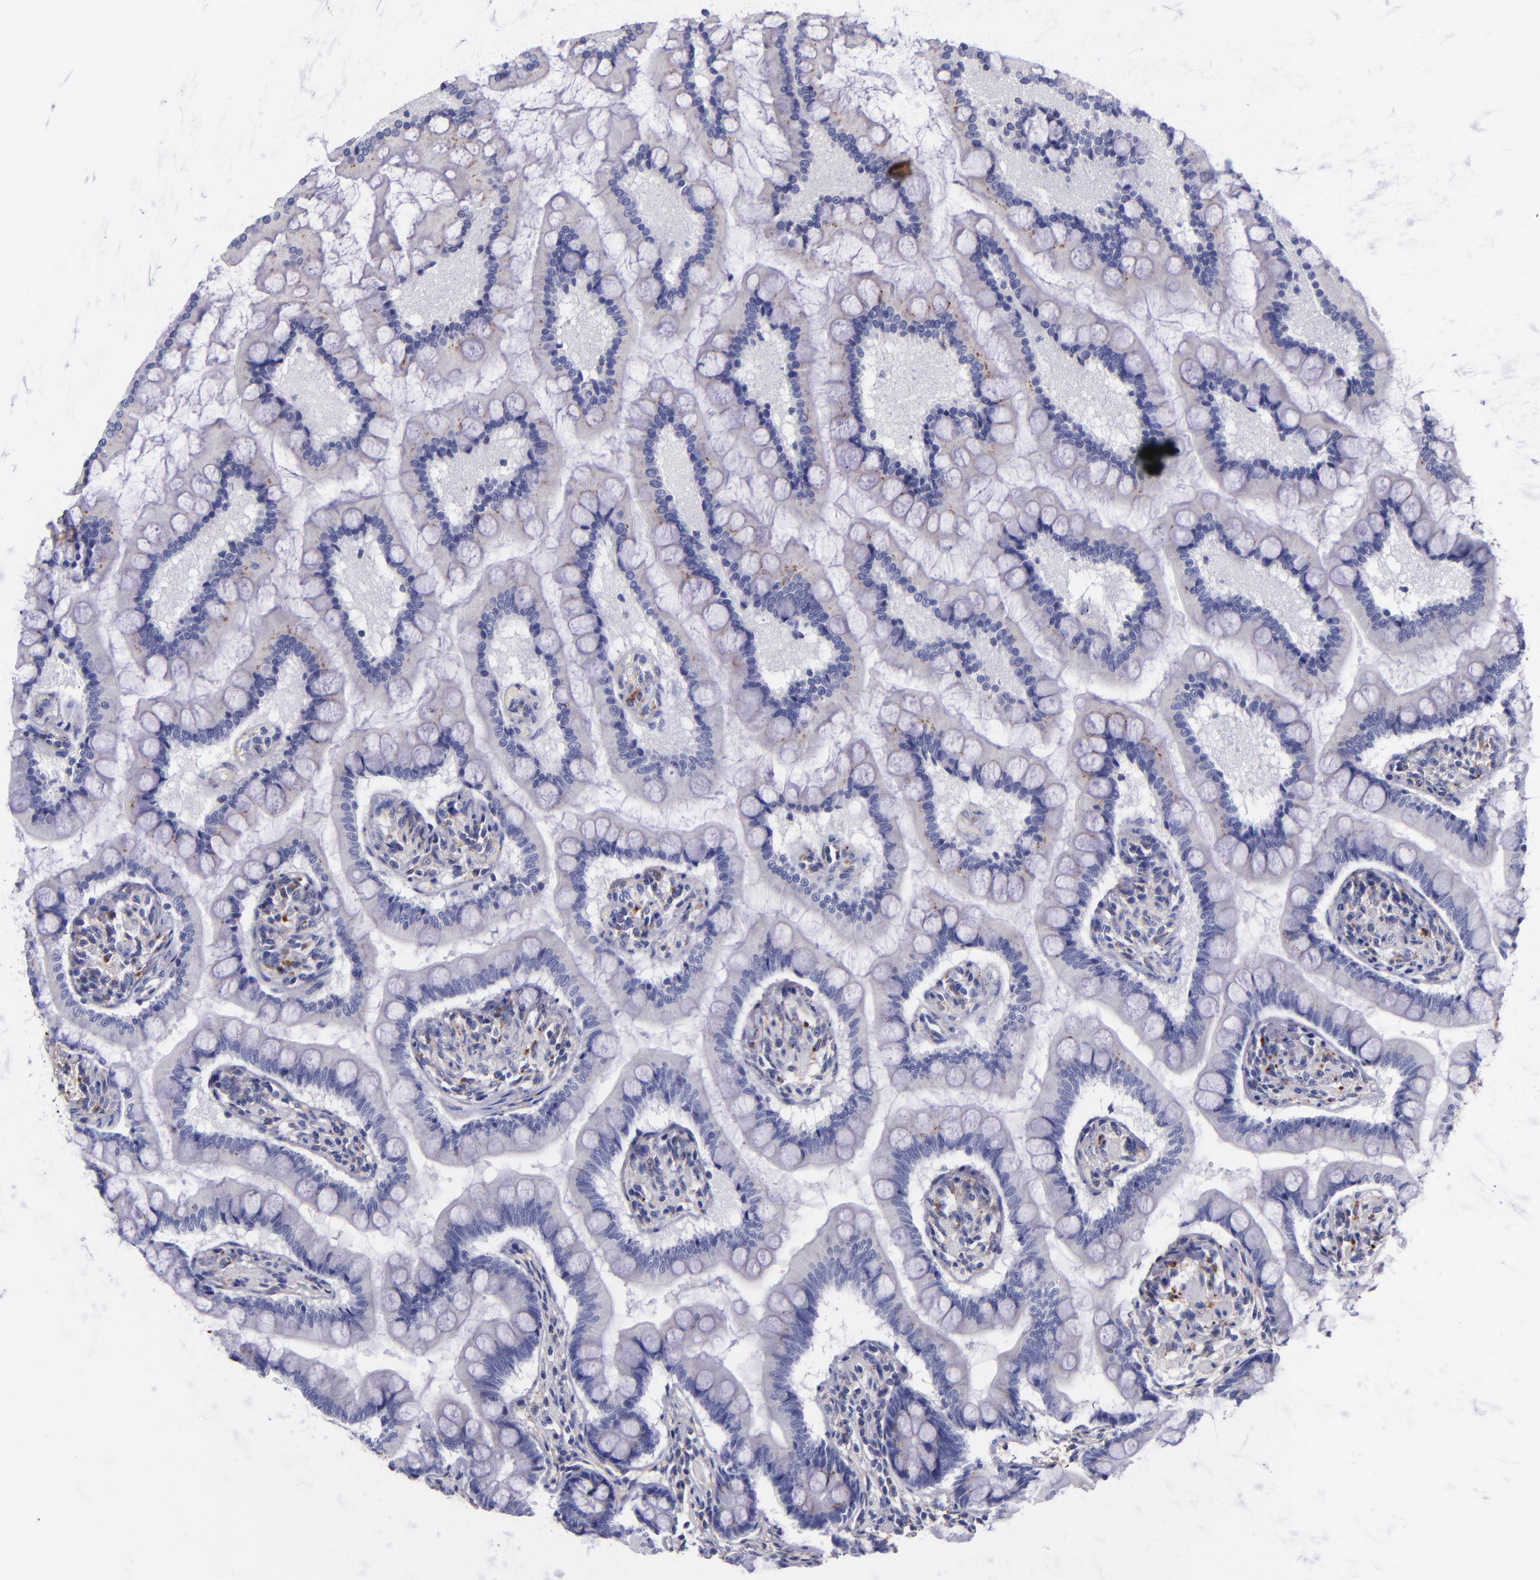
{"staining": {"intensity": "negative", "quantity": "none", "location": "none"}, "tissue": "small intestine", "cell_type": "Glandular cells", "image_type": "normal", "snomed": [{"axis": "morphology", "description": "Normal tissue, NOS"}, {"axis": "topography", "description": "Small intestine"}], "caption": "IHC micrograph of unremarkable small intestine stained for a protein (brown), which exhibits no expression in glandular cells. The staining was performed using DAB (3,3'-diaminobenzidine) to visualize the protein expression in brown, while the nuclei were stained in blue with hematoxylin (Magnification: 20x).", "gene": "IVL", "patient": {"sex": "male", "age": 41}}